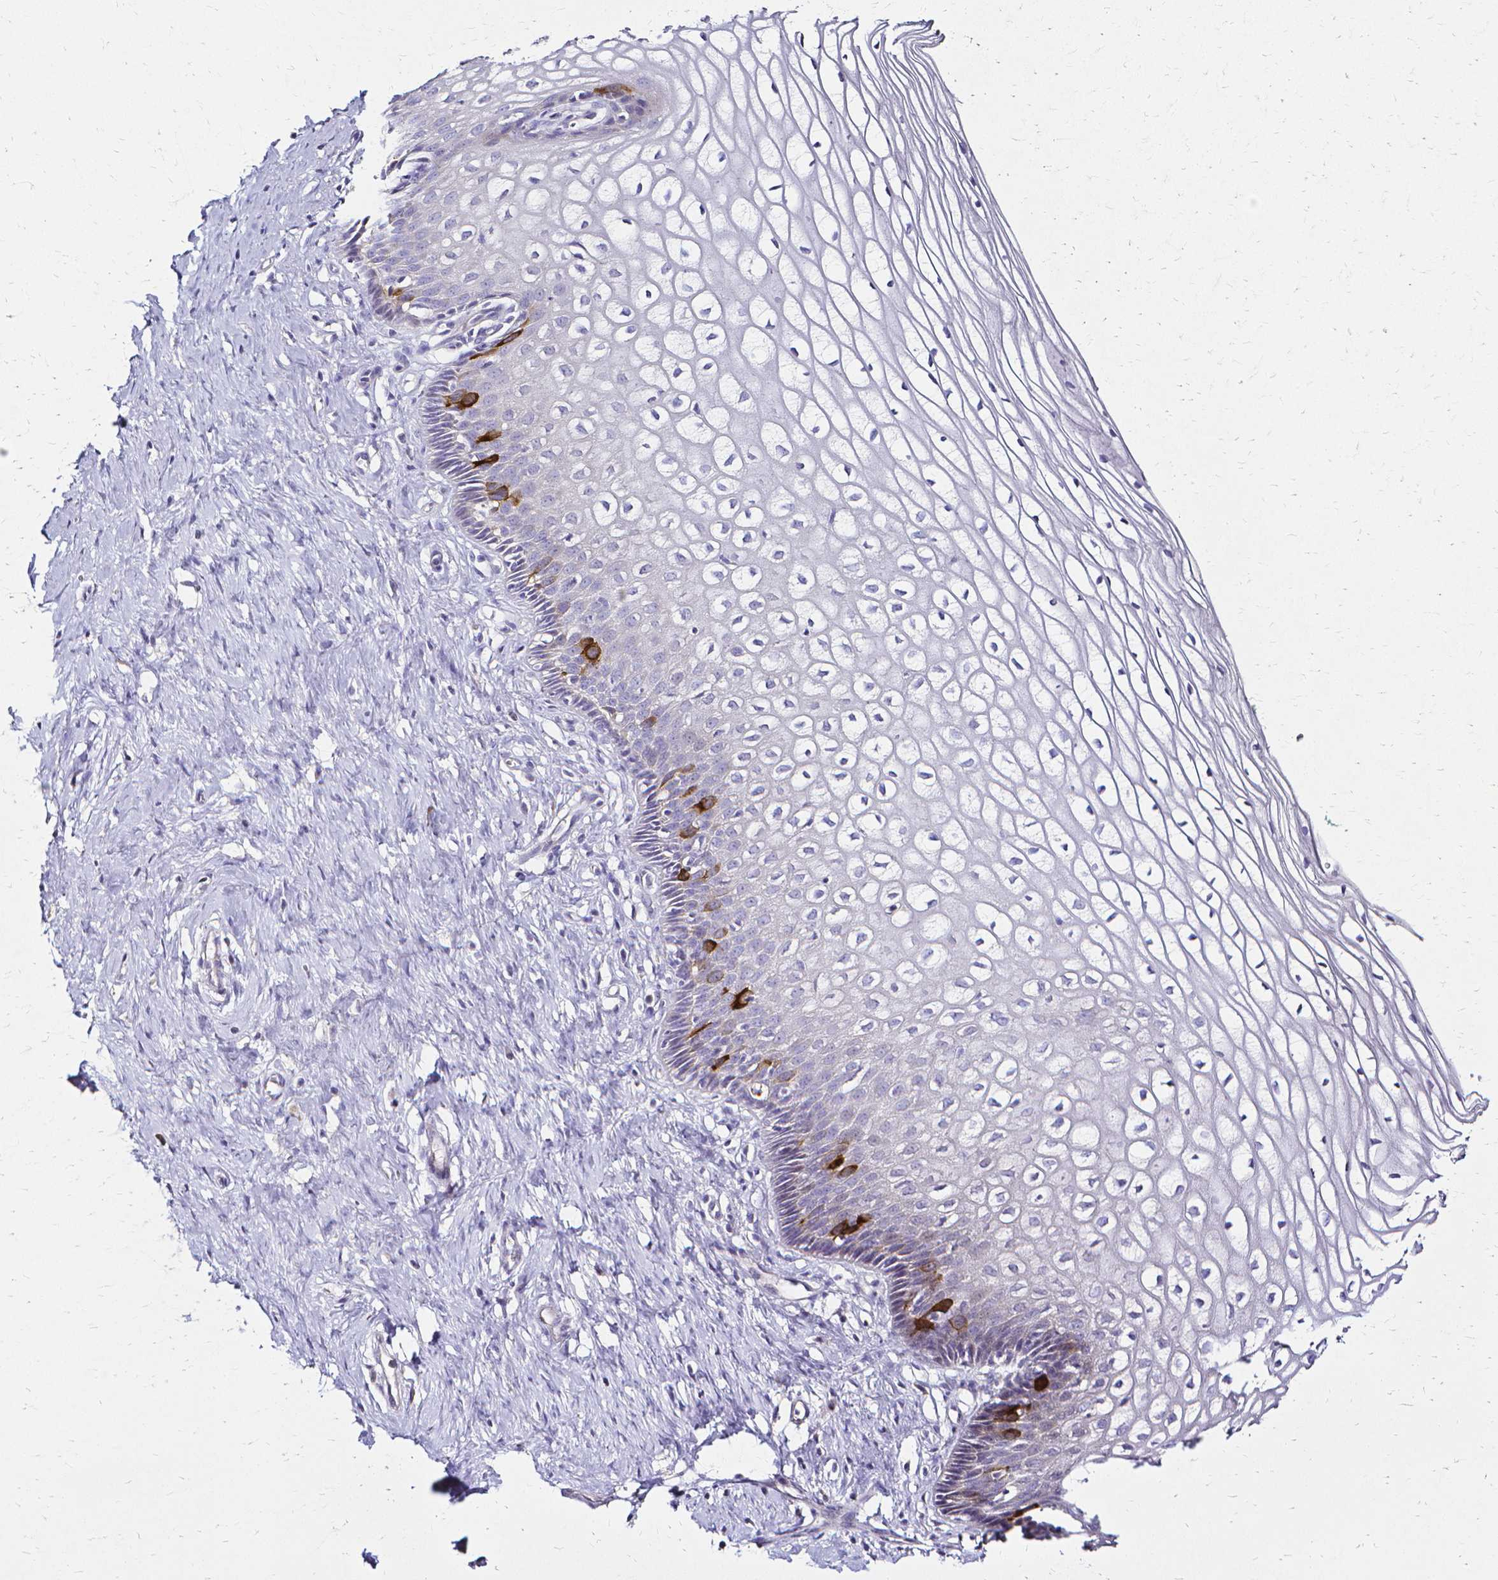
{"staining": {"intensity": "negative", "quantity": "none", "location": "none"}, "tissue": "cervix", "cell_type": "Glandular cells", "image_type": "normal", "snomed": [{"axis": "morphology", "description": "Normal tissue, NOS"}, {"axis": "topography", "description": "Cervix"}], "caption": "A photomicrograph of cervix stained for a protein displays no brown staining in glandular cells.", "gene": "CCNB1", "patient": {"sex": "female", "age": 36}}